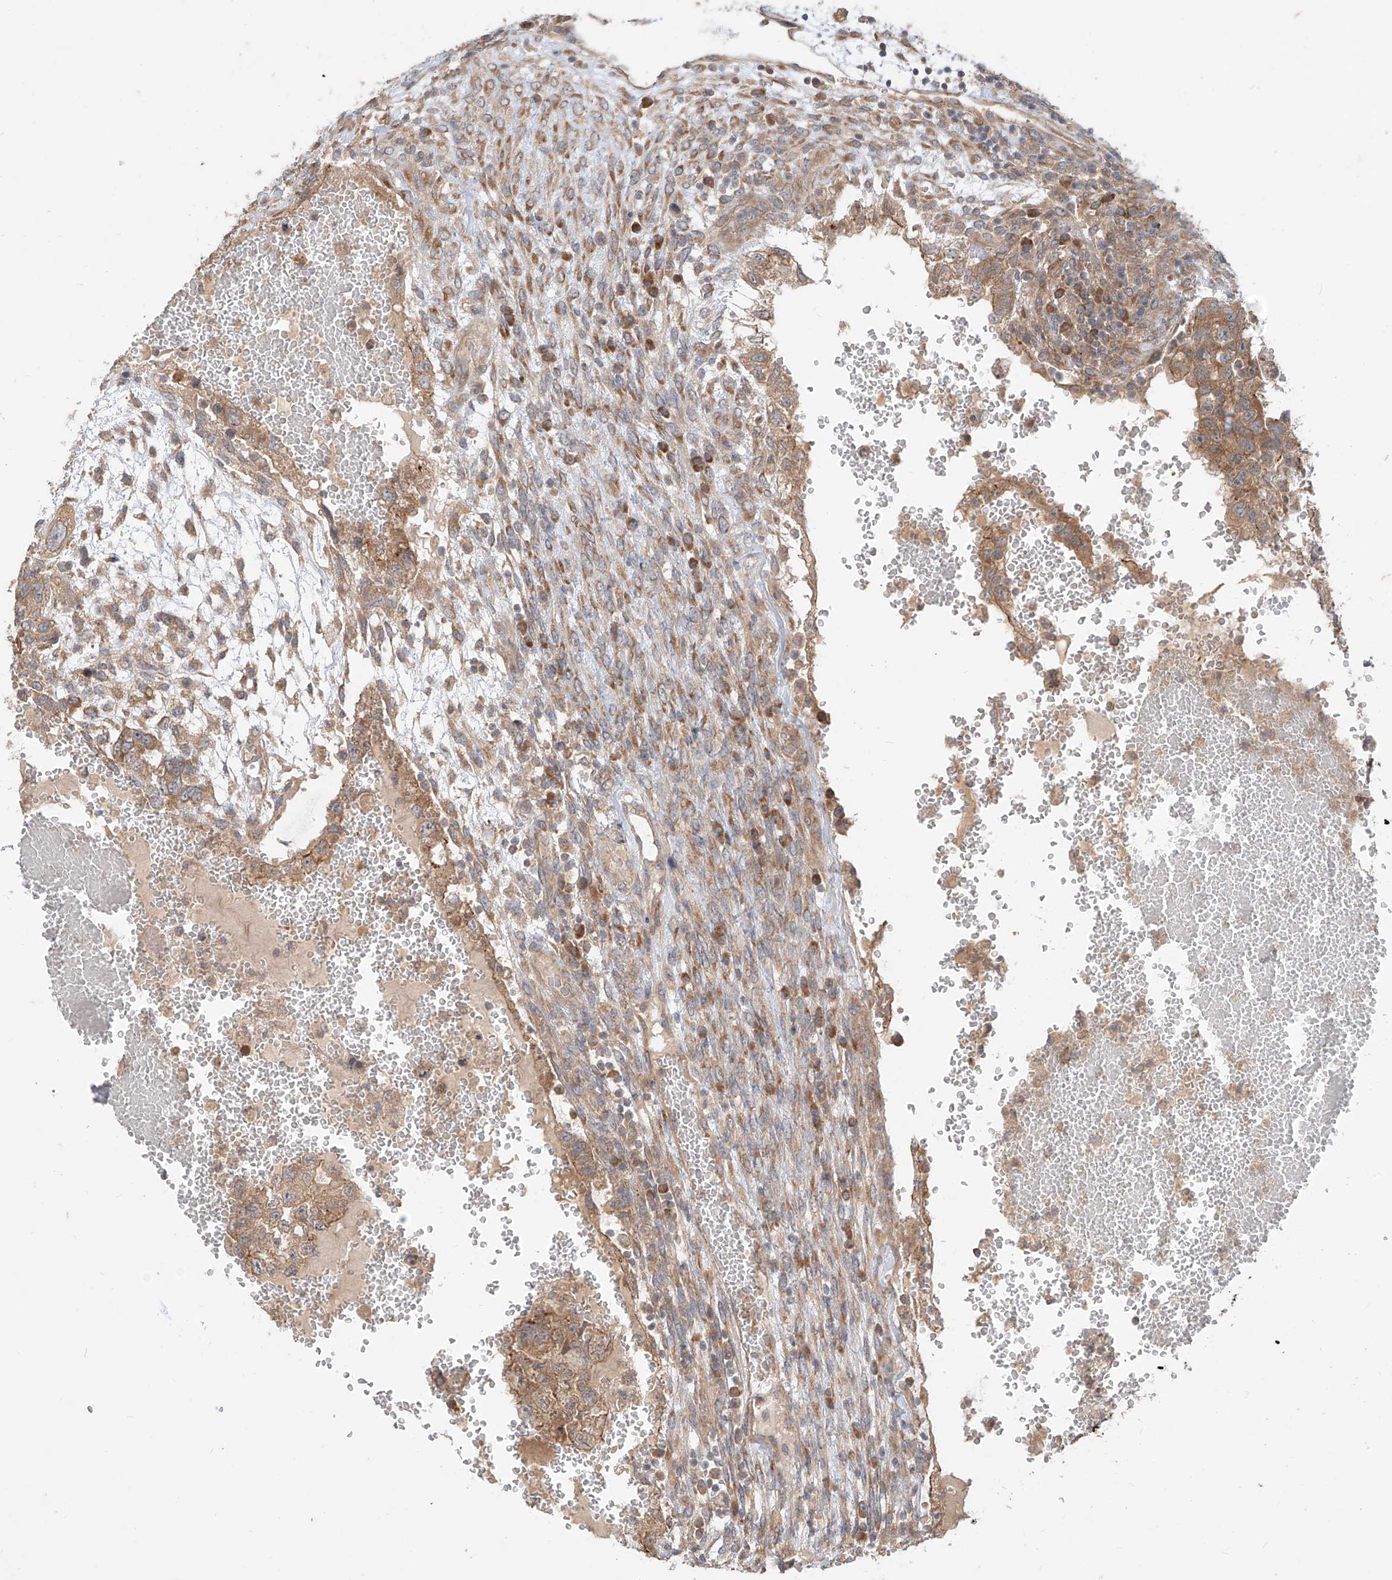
{"staining": {"intensity": "weak", "quantity": ">75%", "location": "cytoplasmic/membranous"}, "tissue": "testis cancer", "cell_type": "Tumor cells", "image_type": "cancer", "snomed": [{"axis": "morphology", "description": "Carcinoma, Embryonal, NOS"}, {"axis": "topography", "description": "Testis"}], "caption": "IHC histopathology image of neoplastic tissue: human embryonal carcinoma (testis) stained using immunohistochemistry demonstrates low levels of weak protein expression localized specifically in the cytoplasmic/membranous of tumor cells, appearing as a cytoplasmic/membranous brown color.", "gene": "MTUS2", "patient": {"sex": "male", "age": 36}}